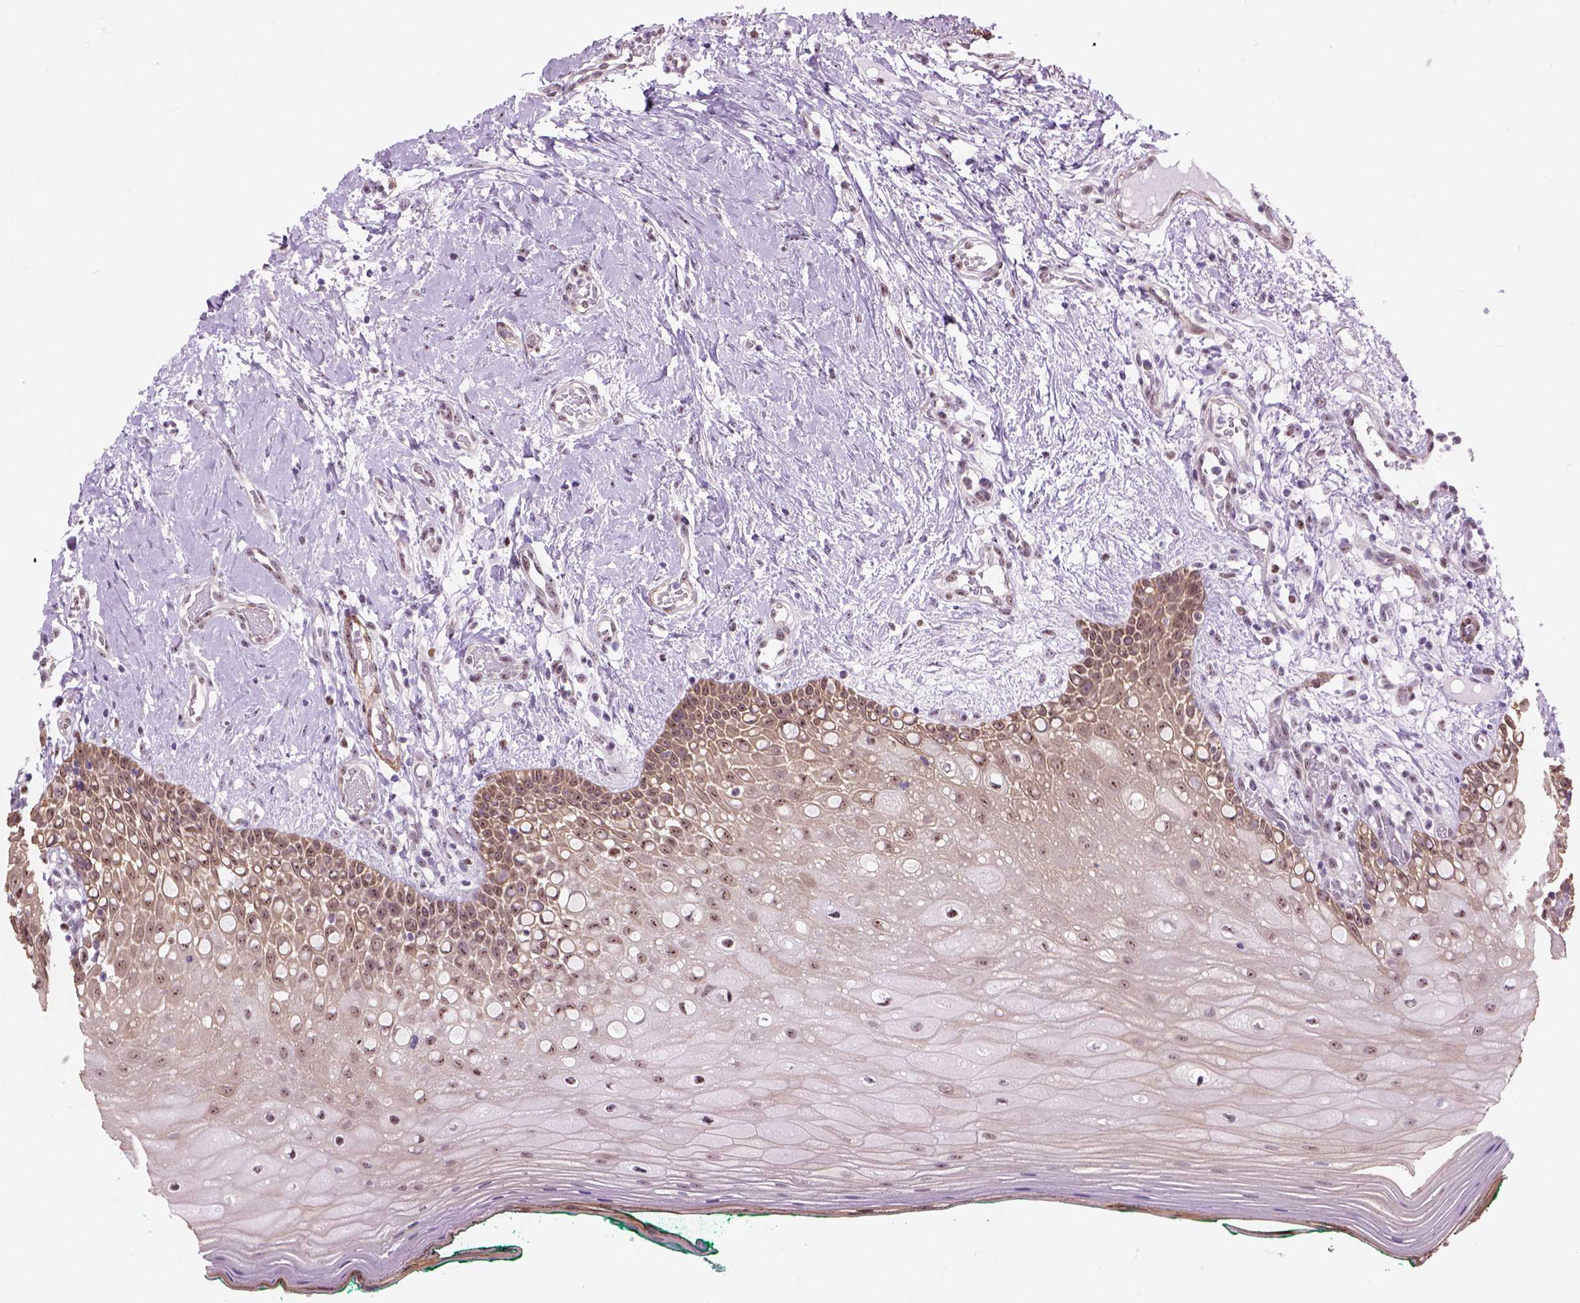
{"staining": {"intensity": "moderate", "quantity": ">75%", "location": "nuclear"}, "tissue": "oral mucosa", "cell_type": "Squamous epithelial cells", "image_type": "normal", "snomed": [{"axis": "morphology", "description": "Normal tissue, NOS"}, {"axis": "topography", "description": "Oral tissue"}], "caption": "IHC image of normal oral mucosa stained for a protein (brown), which shows medium levels of moderate nuclear expression in approximately >75% of squamous epithelial cells.", "gene": "RRS1", "patient": {"sex": "female", "age": 83}}